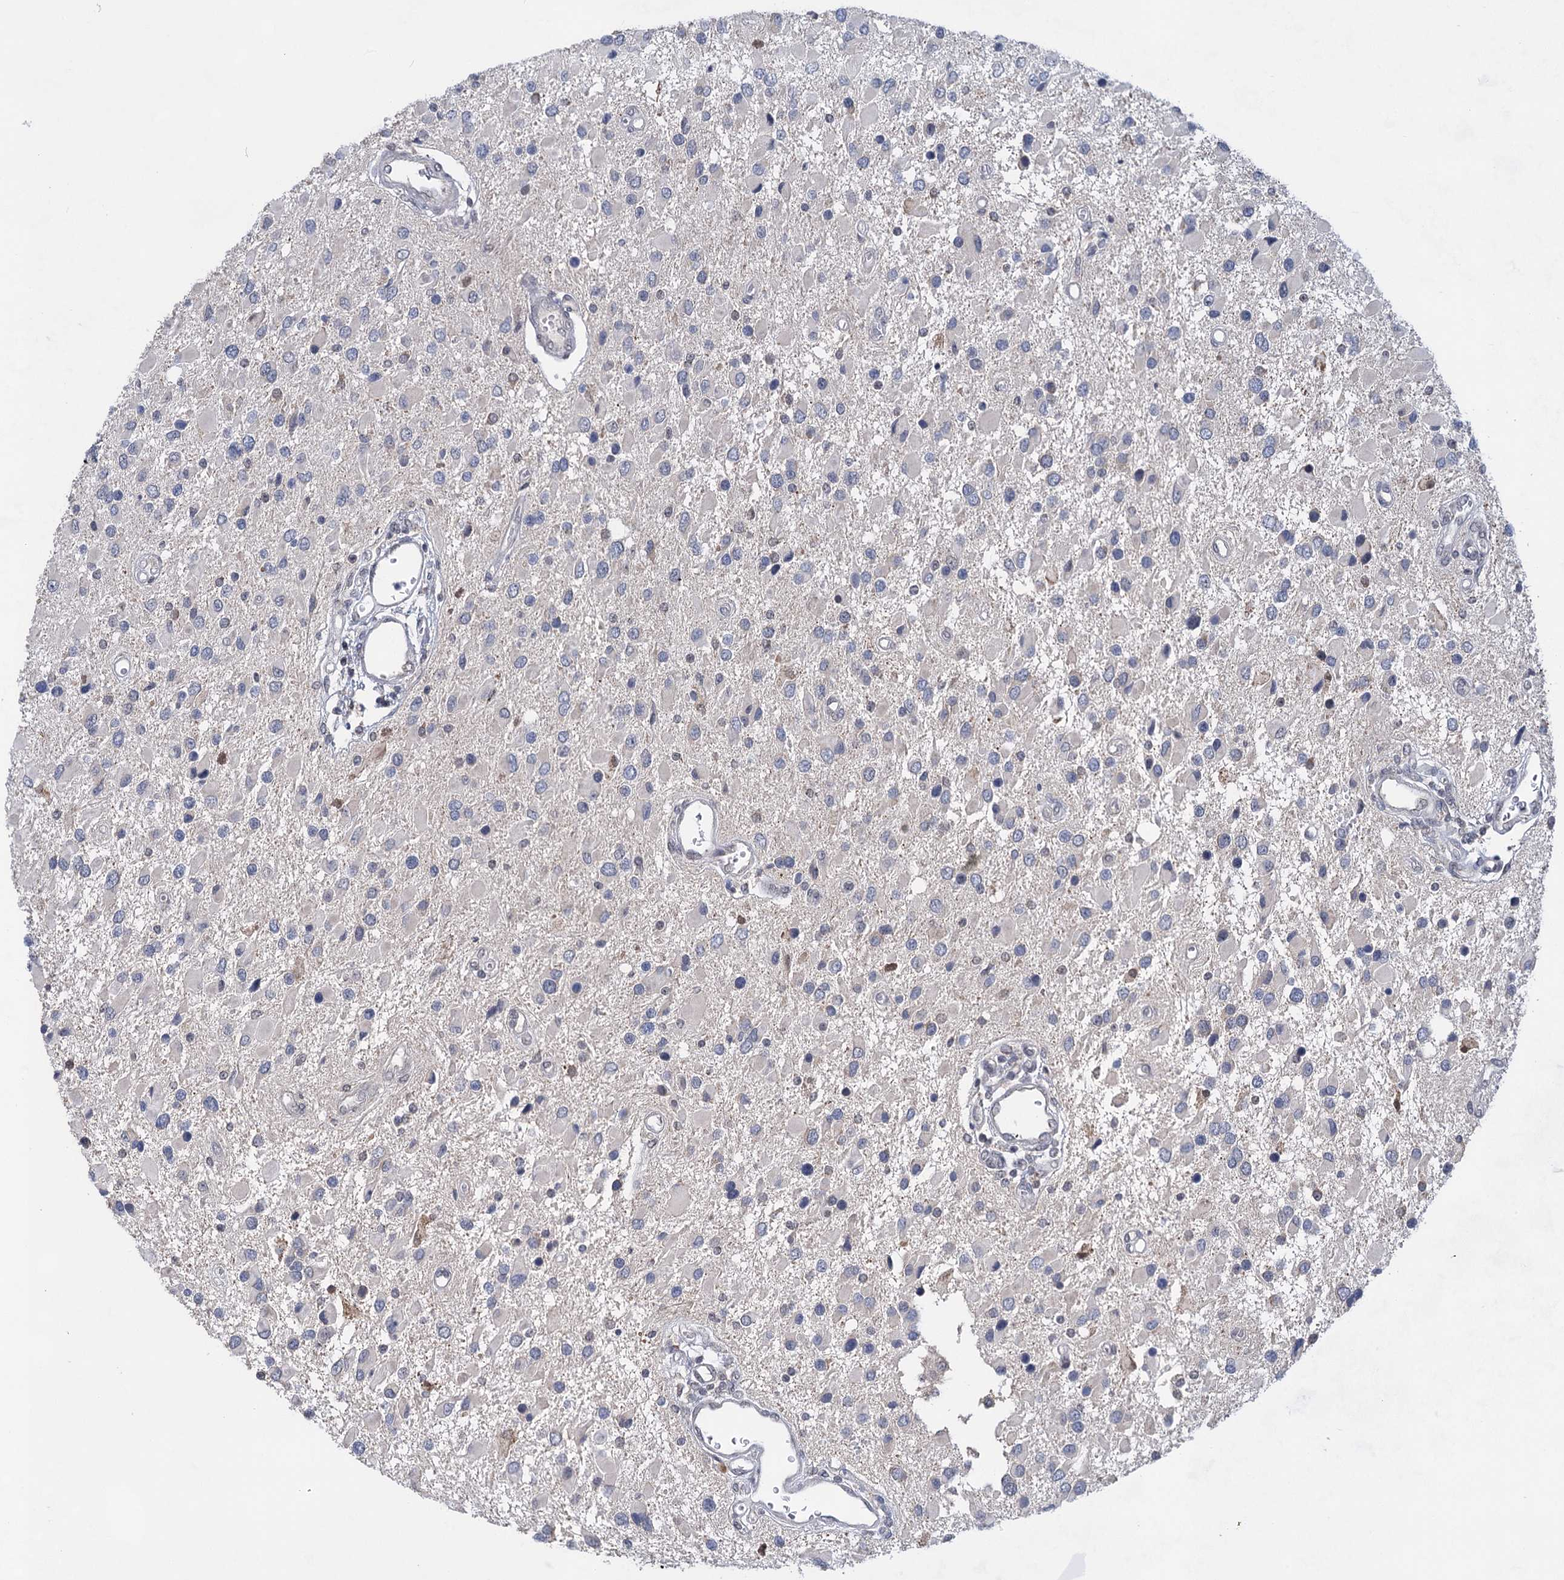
{"staining": {"intensity": "negative", "quantity": "none", "location": "none"}, "tissue": "glioma", "cell_type": "Tumor cells", "image_type": "cancer", "snomed": [{"axis": "morphology", "description": "Glioma, malignant, High grade"}, {"axis": "topography", "description": "Brain"}], "caption": "Glioma was stained to show a protein in brown. There is no significant staining in tumor cells. (DAB (3,3'-diaminobenzidine) immunohistochemistry visualized using brightfield microscopy, high magnification).", "gene": "TTC17", "patient": {"sex": "male", "age": 53}}